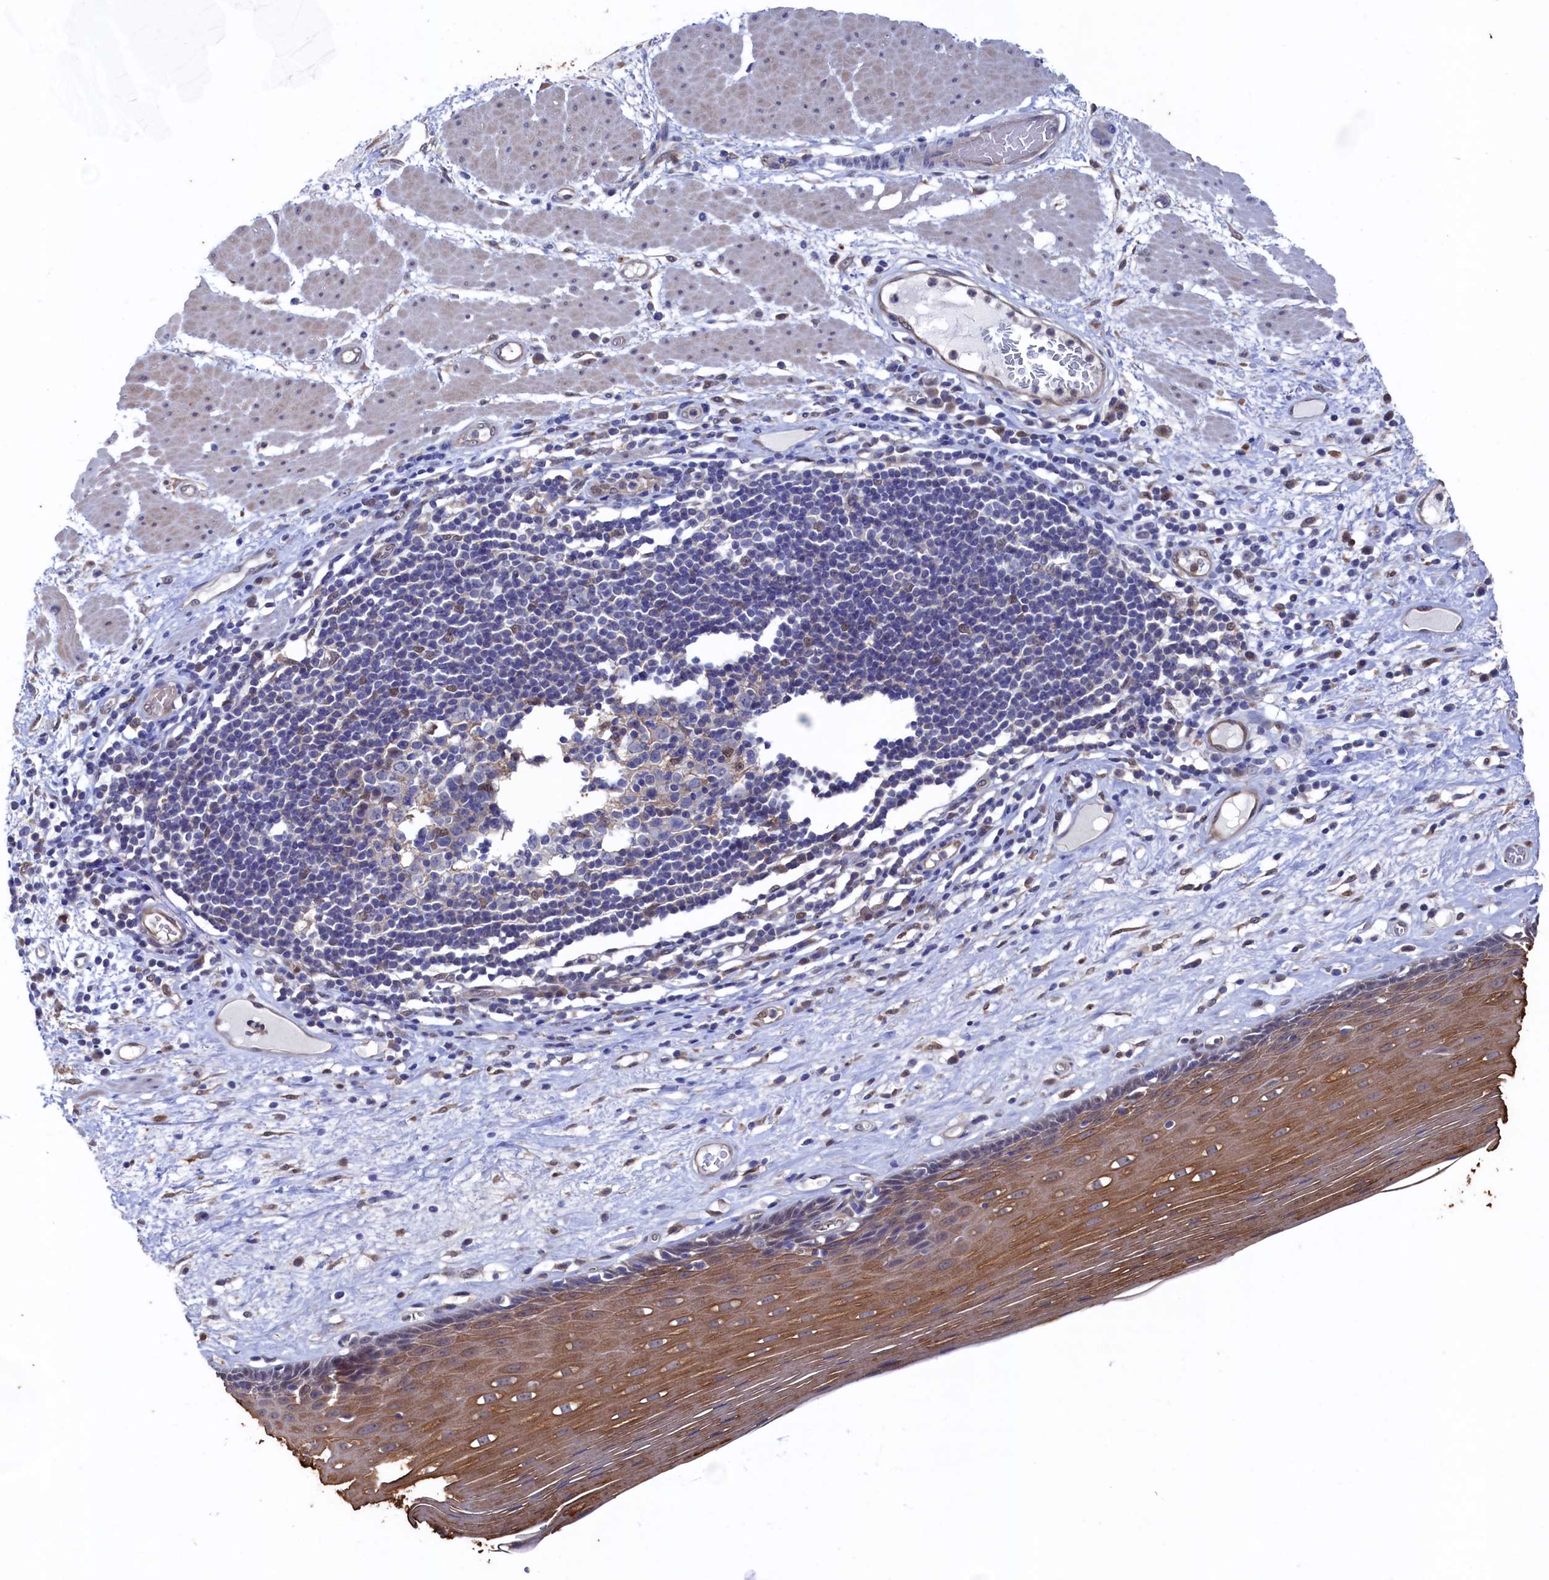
{"staining": {"intensity": "moderate", "quantity": "25%-75%", "location": "cytoplasmic/membranous"}, "tissue": "esophagus", "cell_type": "Squamous epithelial cells", "image_type": "normal", "snomed": [{"axis": "morphology", "description": "Normal tissue, NOS"}, {"axis": "topography", "description": "Esophagus"}], "caption": "Immunohistochemical staining of normal esophagus displays moderate cytoplasmic/membranous protein expression in approximately 25%-75% of squamous epithelial cells. (DAB IHC with brightfield microscopy, high magnification).", "gene": "RNH1", "patient": {"sex": "male", "age": 62}}